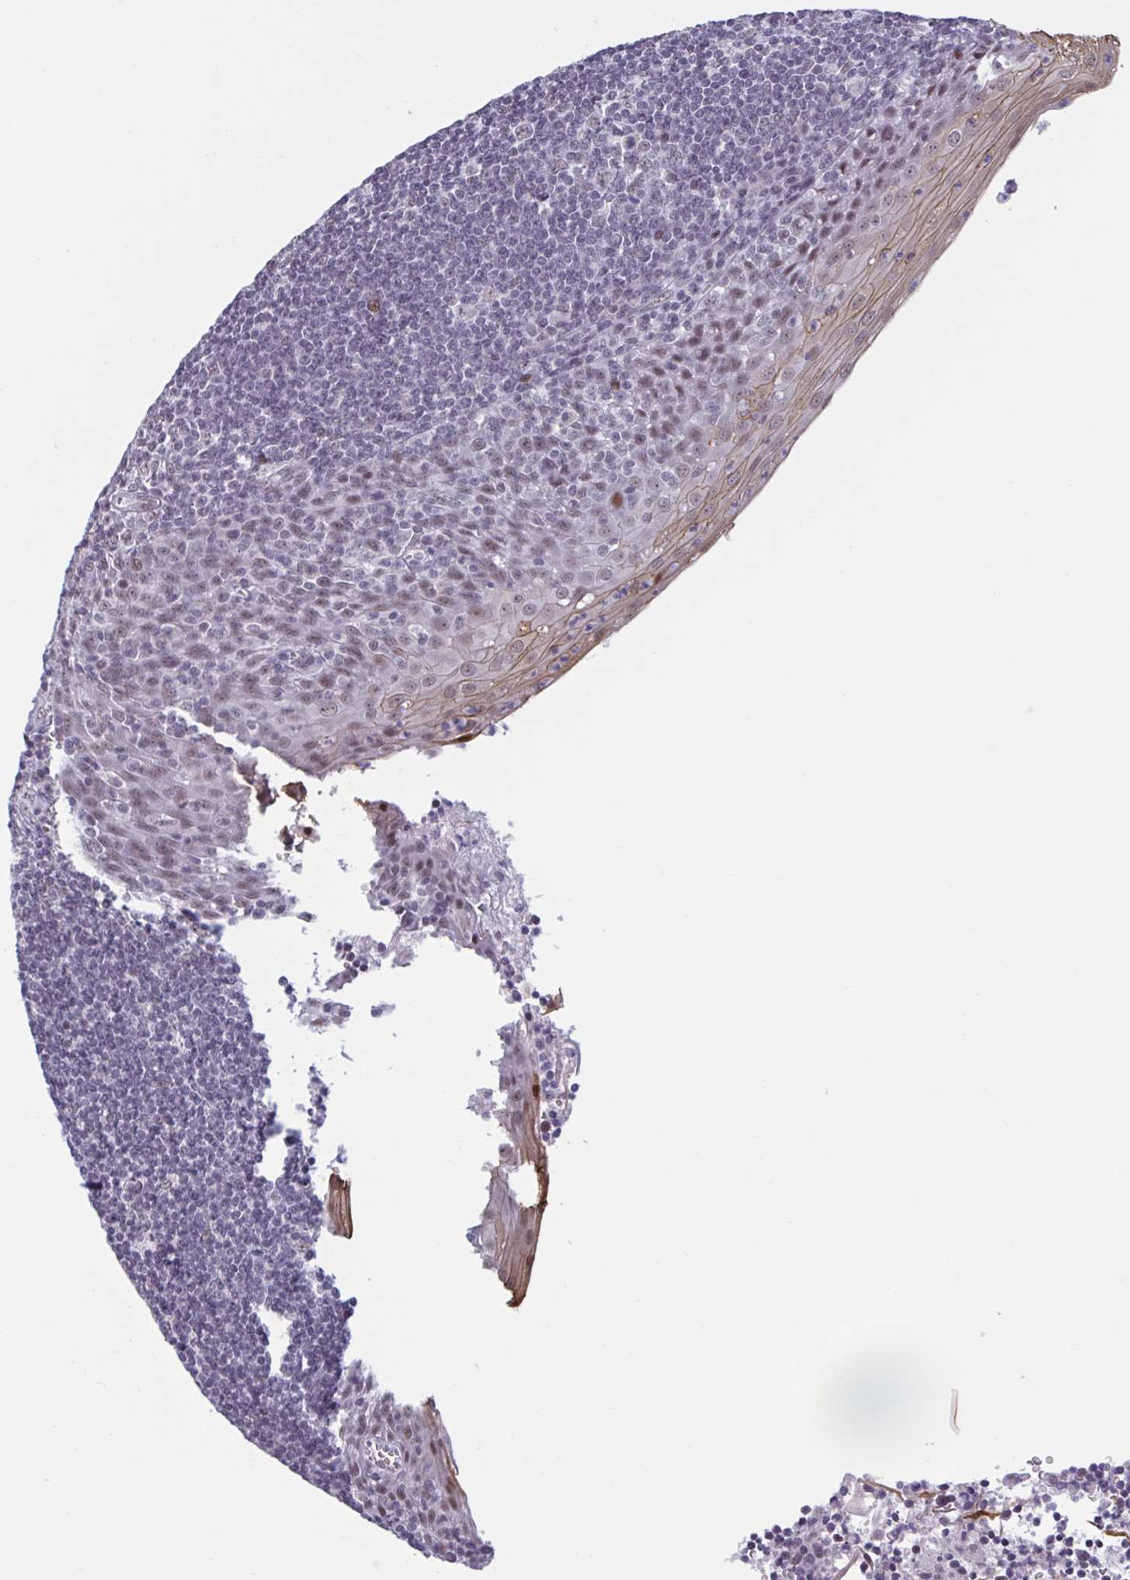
{"staining": {"intensity": "weak", "quantity": "25%-75%", "location": "nuclear"}, "tissue": "tonsil", "cell_type": "Germinal center cells", "image_type": "normal", "snomed": [{"axis": "morphology", "description": "Normal tissue, NOS"}, {"axis": "topography", "description": "Tonsil"}], "caption": "A photomicrograph of human tonsil stained for a protein shows weak nuclear brown staining in germinal center cells. (IHC, brightfield microscopy, high magnification).", "gene": "HSD17B6", "patient": {"sex": "male", "age": 27}}